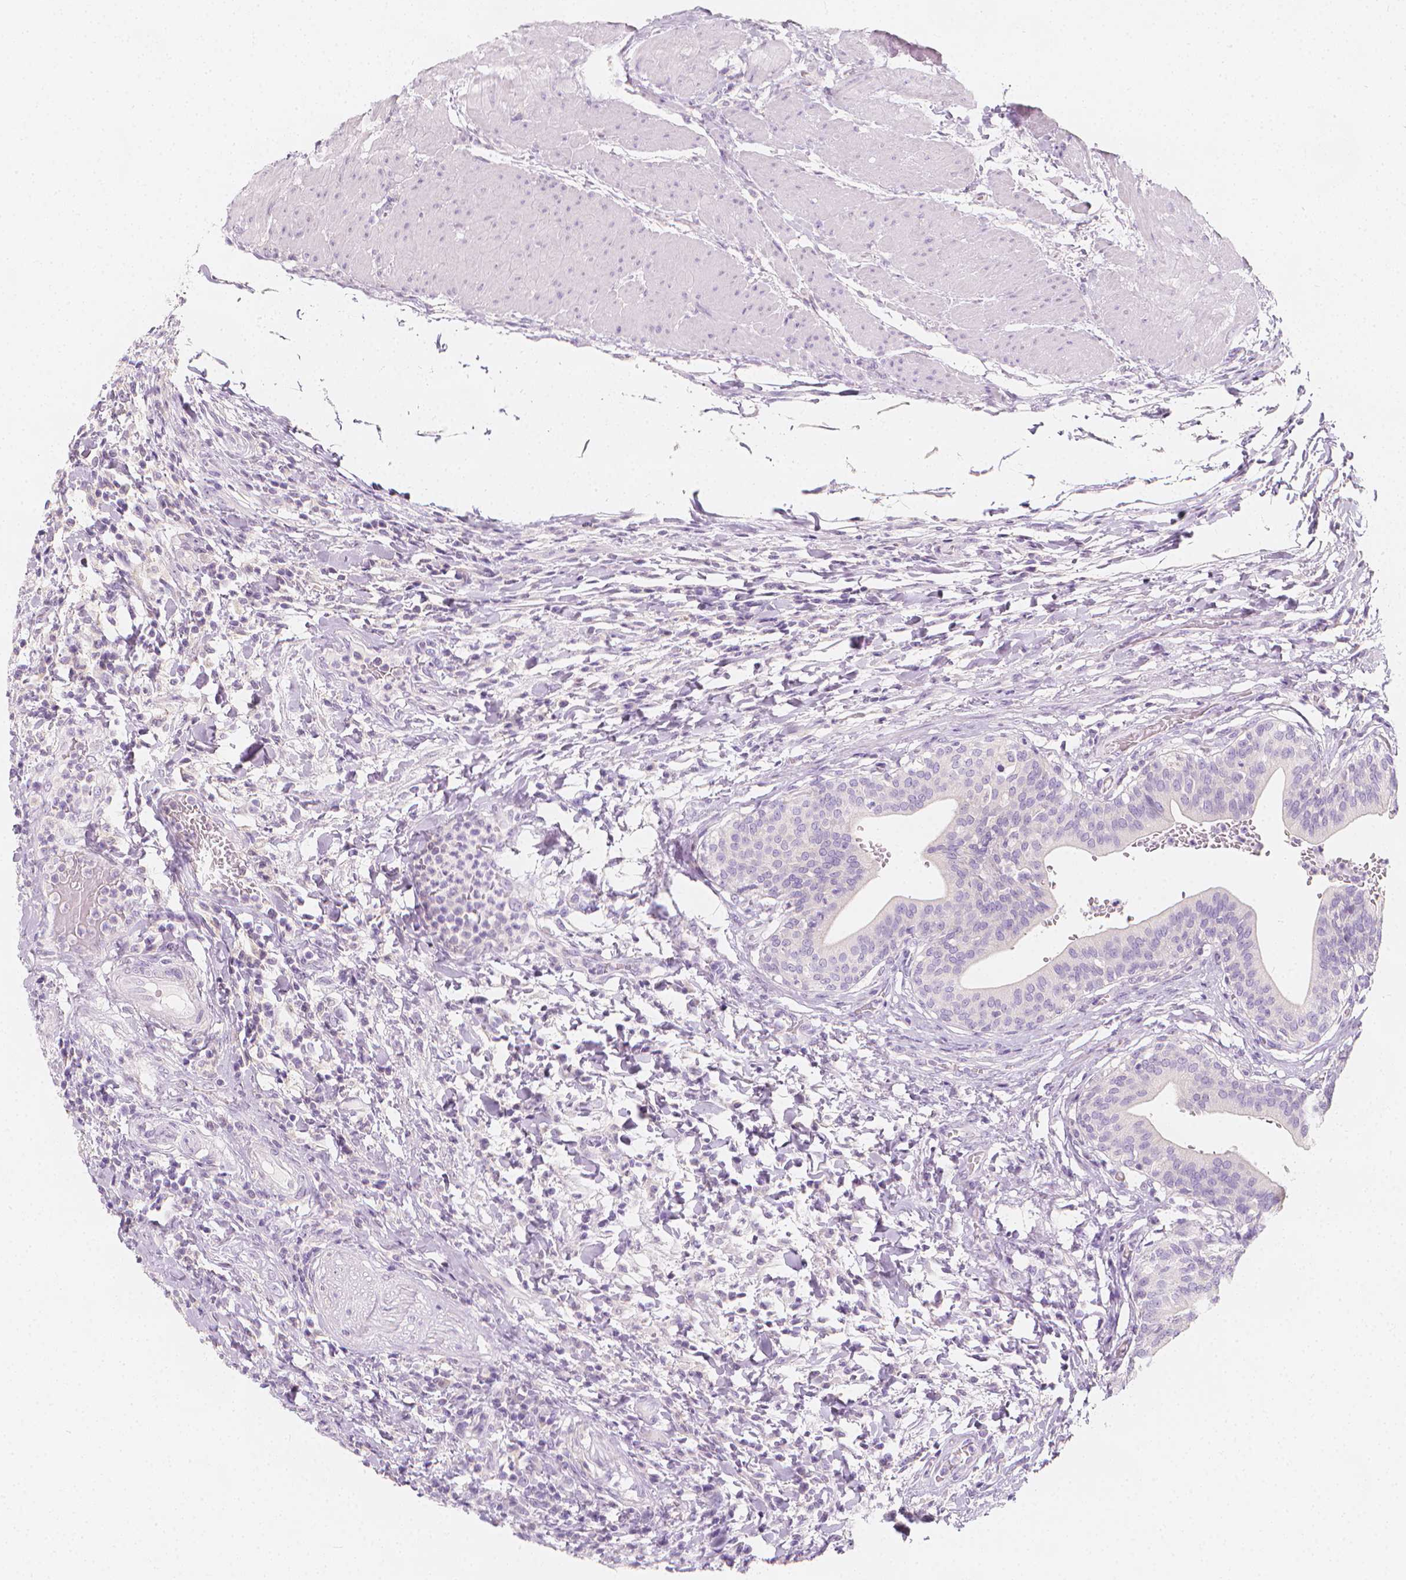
{"staining": {"intensity": "negative", "quantity": "none", "location": "none"}, "tissue": "urinary bladder", "cell_type": "Urothelial cells", "image_type": "normal", "snomed": [{"axis": "morphology", "description": "Normal tissue, NOS"}, {"axis": "topography", "description": "Urinary bladder"}, {"axis": "topography", "description": "Peripheral nerve tissue"}], "caption": "Normal urinary bladder was stained to show a protein in brown. There is no significant expression in urothelial cells.", "gene": "RBFOX1", "patient": {"sex": "male", "age": 66}}